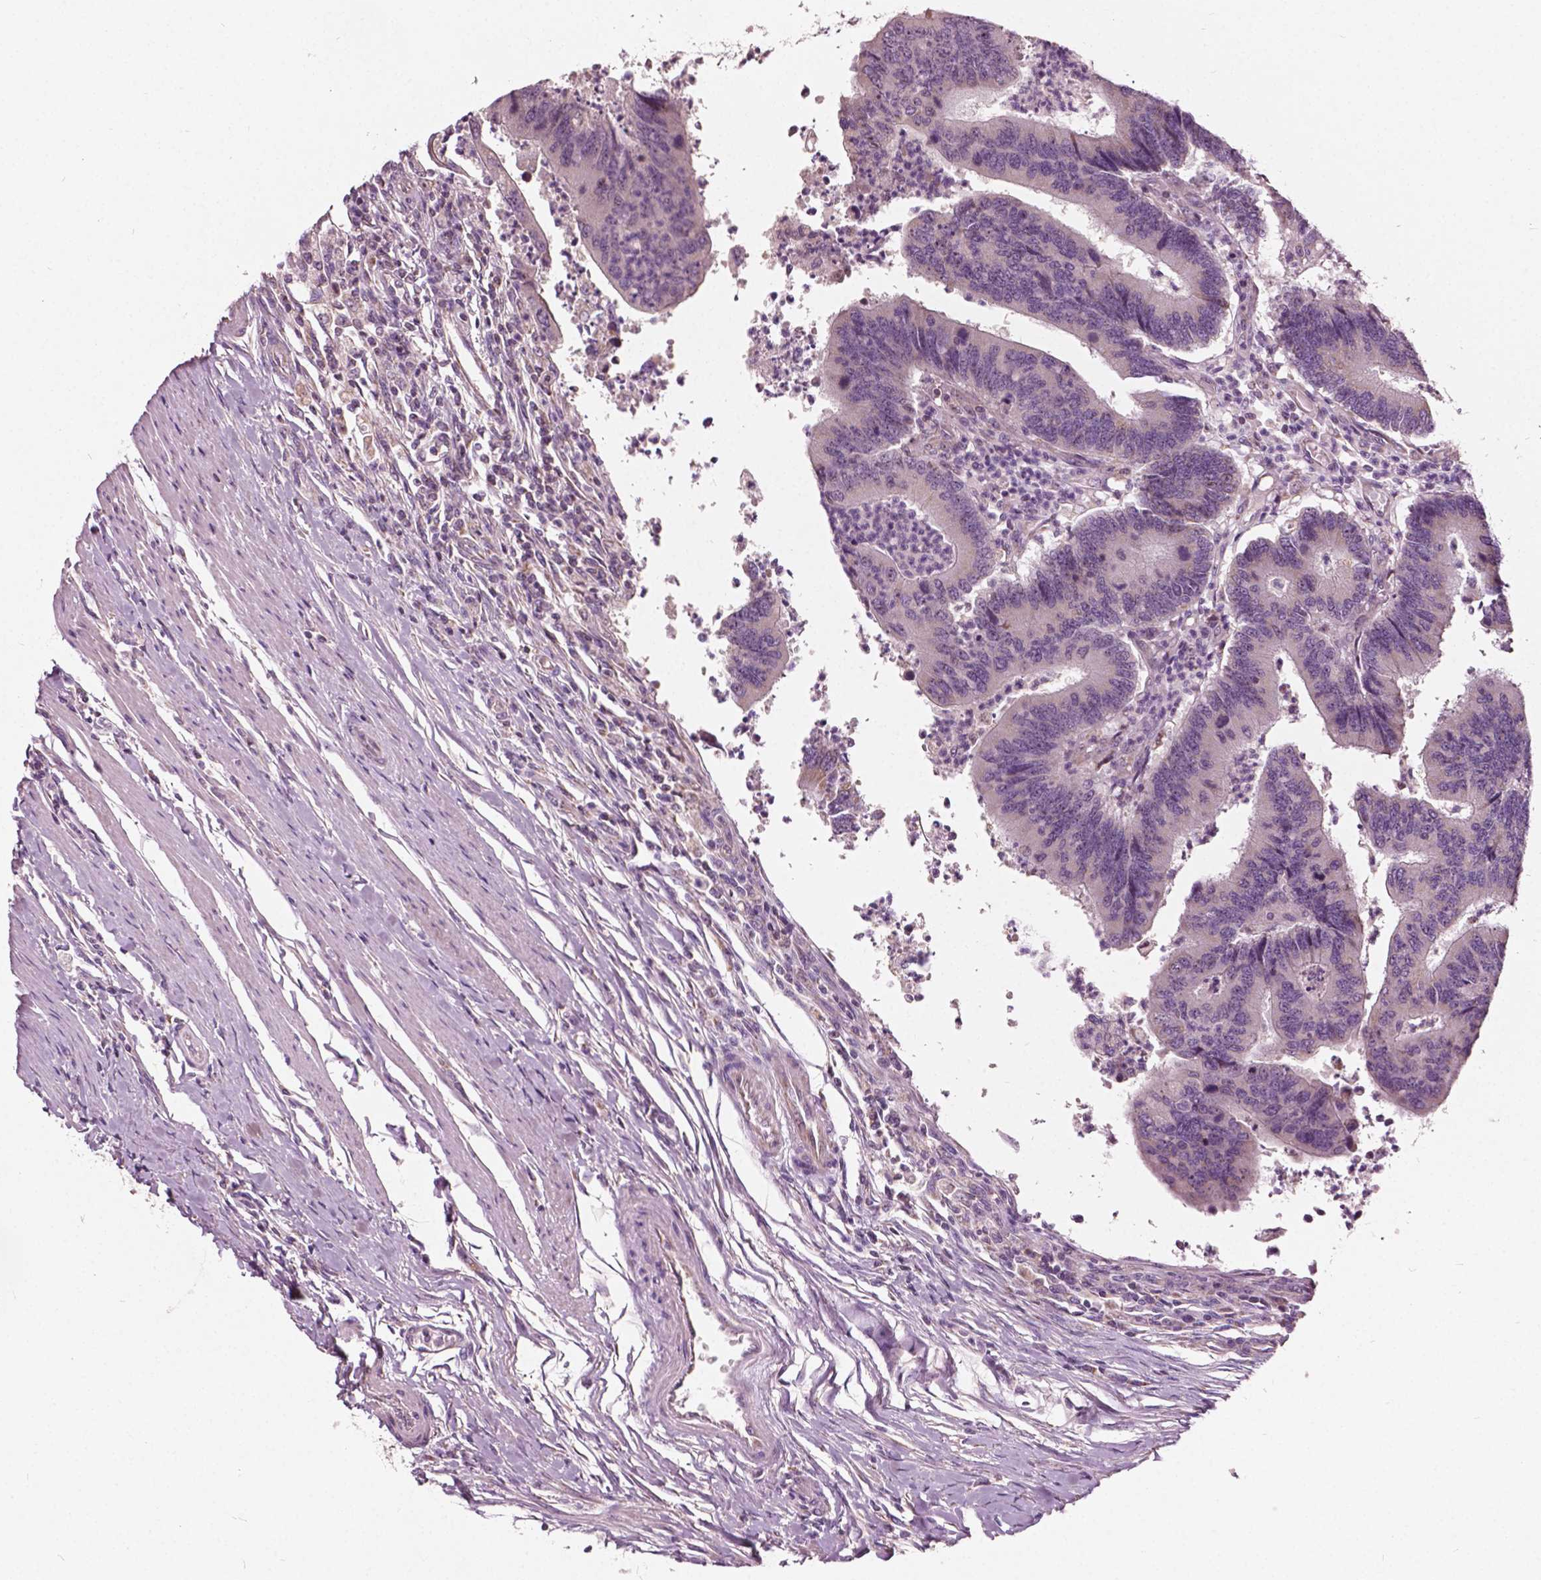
{"staining": {"intensity": "negative", "quantity": "none", "location": "none"}, "tissue": "colorectal cancer", "cell_type": "Tumor cells", "image_type": "cancer", "snomed": [{"axis": "morphology", "description": "Adenocarcinoma, NOS"}, {"axis": "topography", "description": "Colon"}], "caption": "Histopathology image shows no significant protein positivity in tumor cells of colorectal adenocarcinoma. The staining was performed using DAB (3,3'-diaminobenzidine) to visualize the protein expression in brown, while the nuclei were stained in blue with hematoxylin (Magnification: 20x).", "gene": "ODF3L2", "patient": {"sex": "female", "age": 67}}